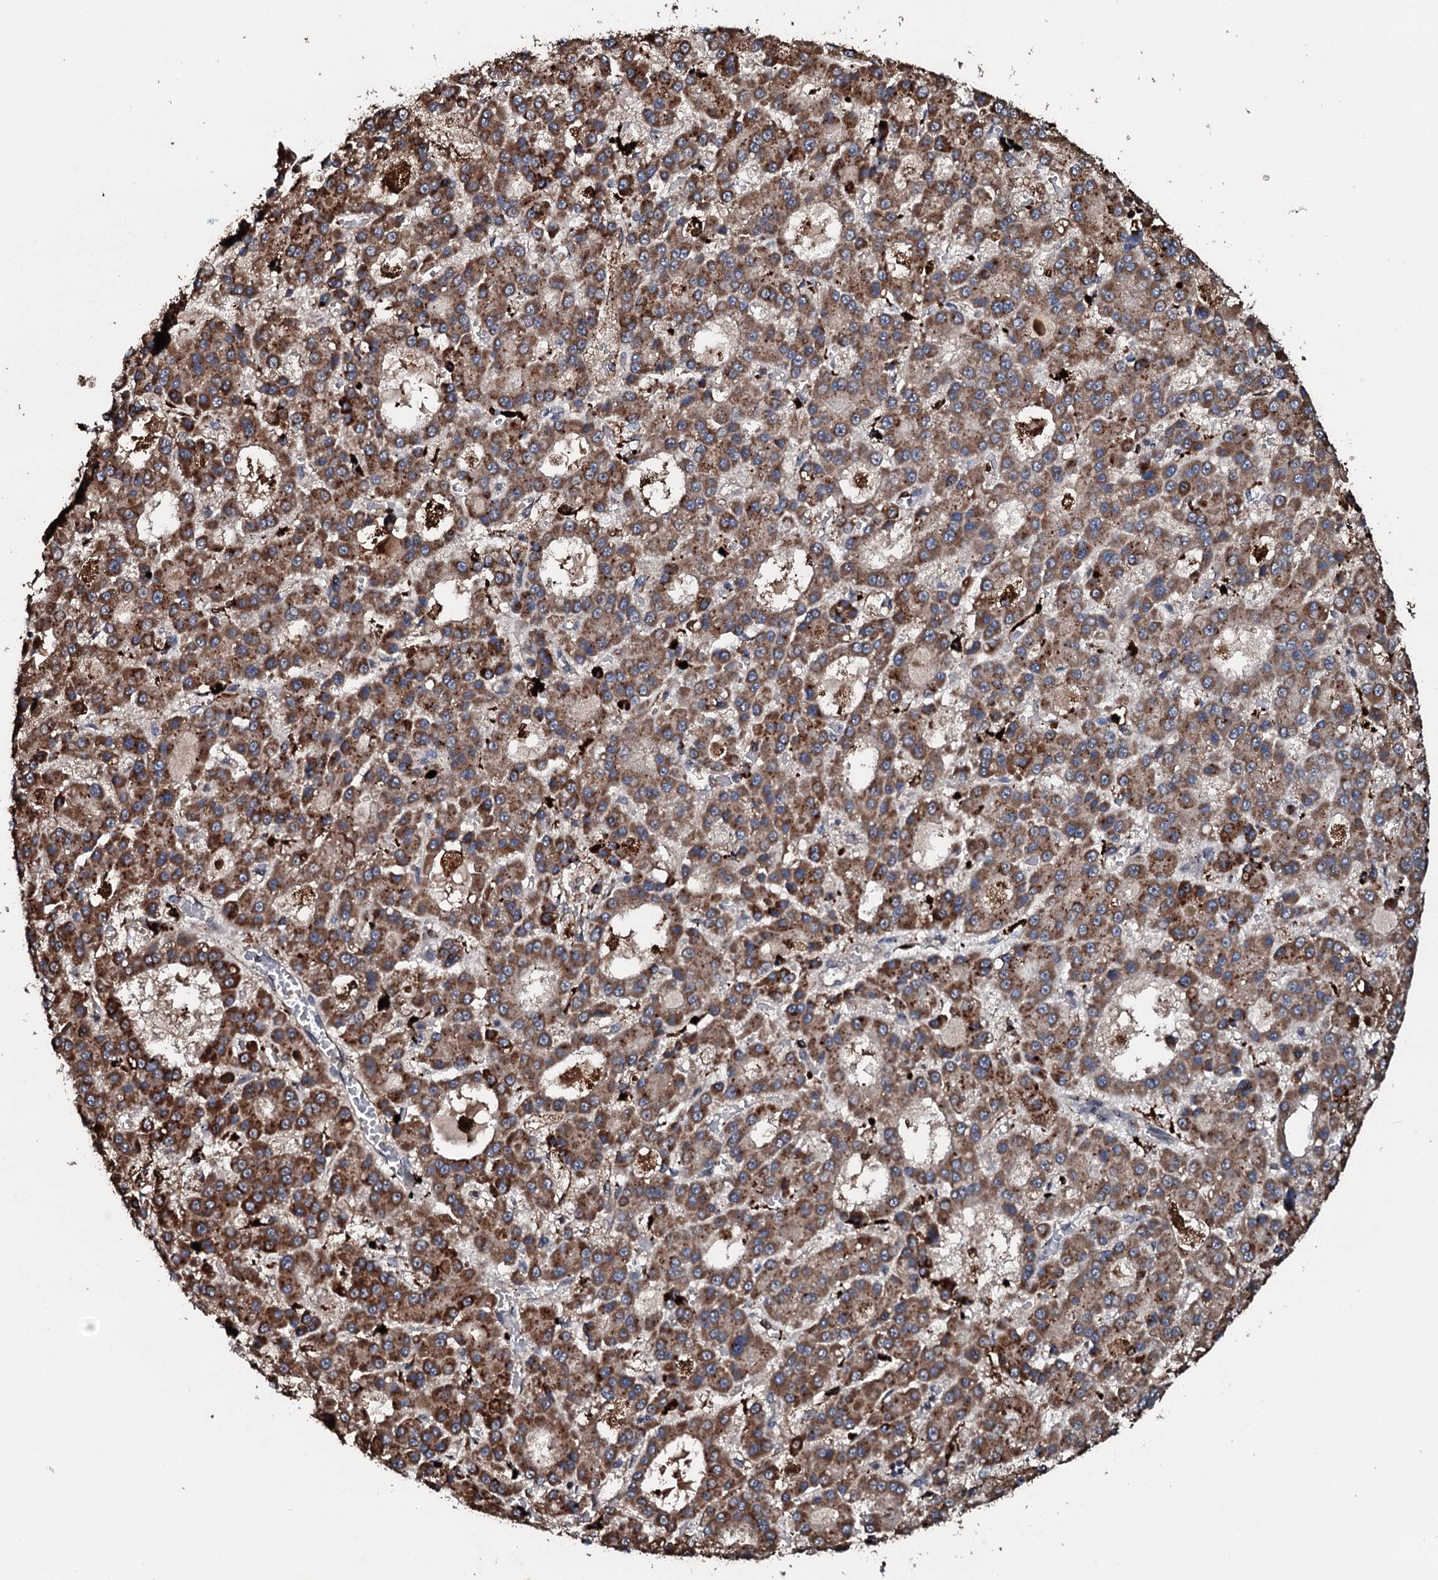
{"staining": {"intensity": "moderate", "quantity": ">75%", "location": "cytoplasmic/membranous"}, "tissue": "liver cancer", "cell_type": "Tumor cells", "image_type": "cancer", "snomed": [{"axis": "morphology", "description": "Carcinoma, Hepatocellular, NOS"}, {"axis": "topography", "description": "Liver"}], "caption": "The photomicrograph exhibits immunohistochemical staining of liver cancer. There is moderate cytoplasmic/membranous expression is present in about >75% of tumor cells.", "gene": "TPGS2", "patient": {"sex": "male", "age": 70}}